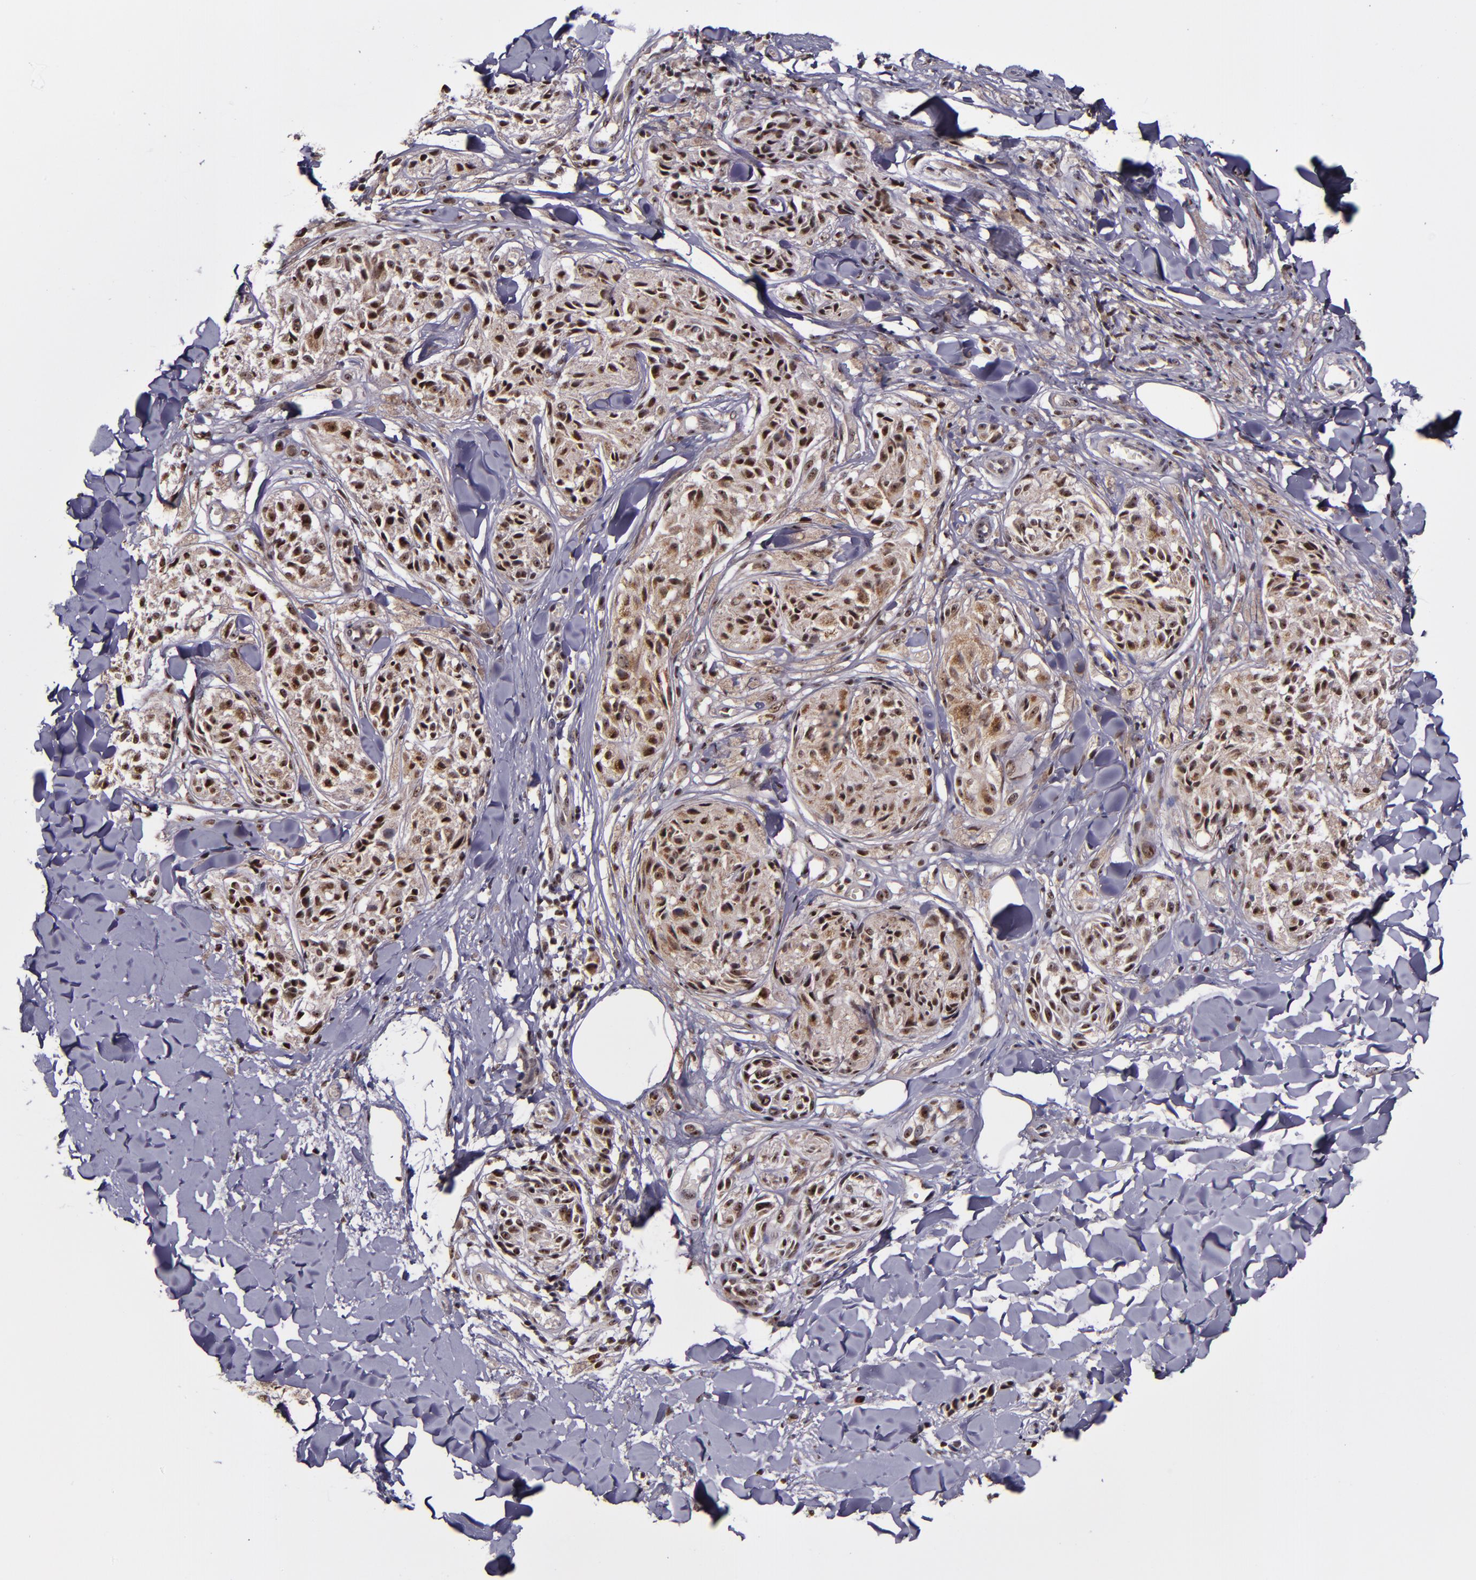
{"staining": {"intensity": "moderate", "quantity": "25%-75%", "location": "cytoplasmic/membranous,nuclear"}, "tissue": "melanoma", "cell_type": "Tumor cells", "image_type": "cancer", "snomed": [{"axis": "morphology", "description": "Malignant melanoma, Metastatic site"}, {"axis": "topography", "description": "Skin"}], "caption": "Protein analysis of malignant melanoma (metastatic site) tissue exhibits moderate cytoplasmic/membranous and nuclear positivity in approximately 25%-75% of tumor cells.", "gene": "CECR2", "patient": {"sex": "female", "age": 66}}